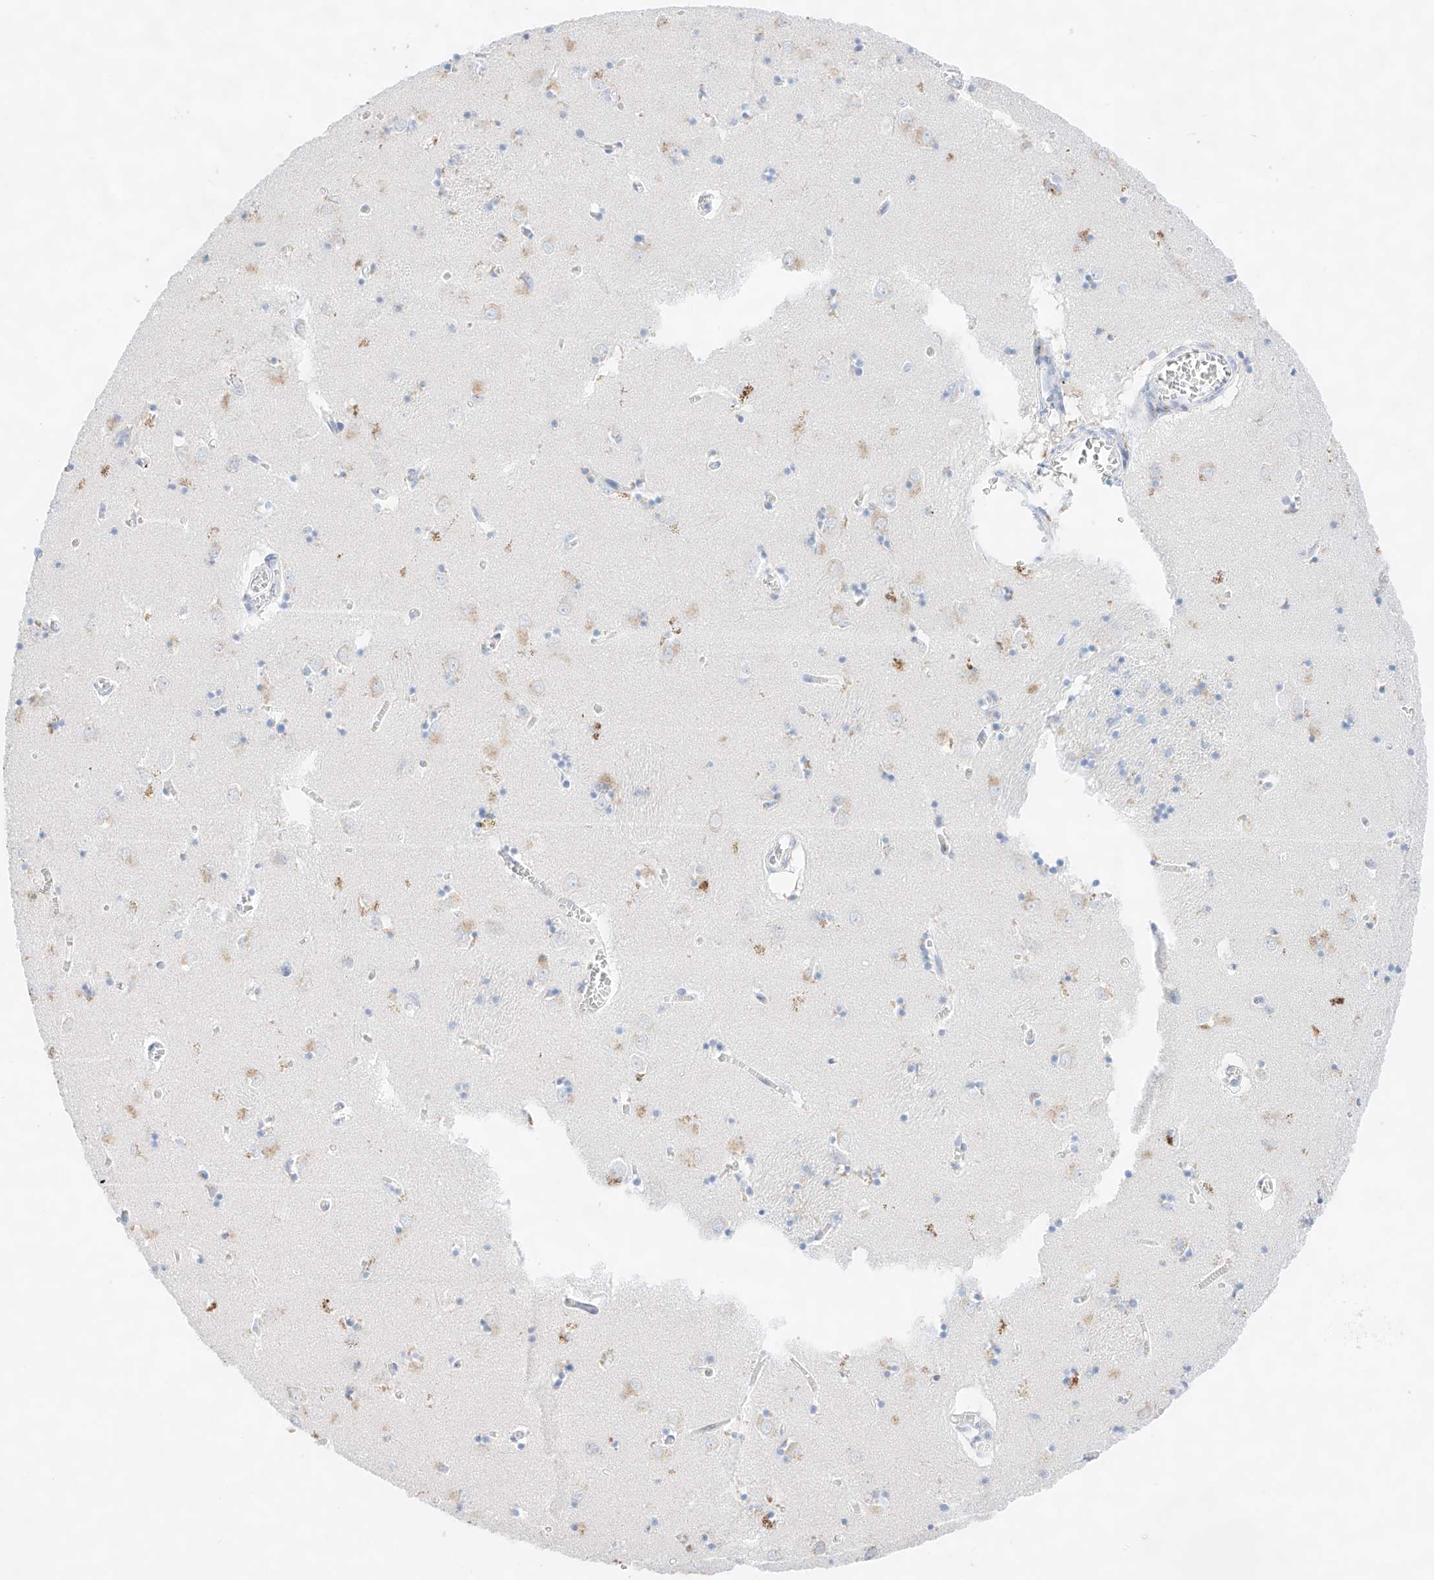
{"staining": {"intensity": "weak", "quantity": "<25%", "location": "cytoplasmic/membranous"}, "tissue": "caudate", "cell_type": "Glial cells", "image_type": "normal", "snomed": [{"axis": "morphology", "description": "Normal tissue, NOS"}, {"axis": "topography", "description": "Lateral ventricle wall"}], "caption": "Image shows no protein expression in glial cells of unremarkable caudate.", "gene": "NT5C3B", "patient": {"sex": "male", "age": 70}}